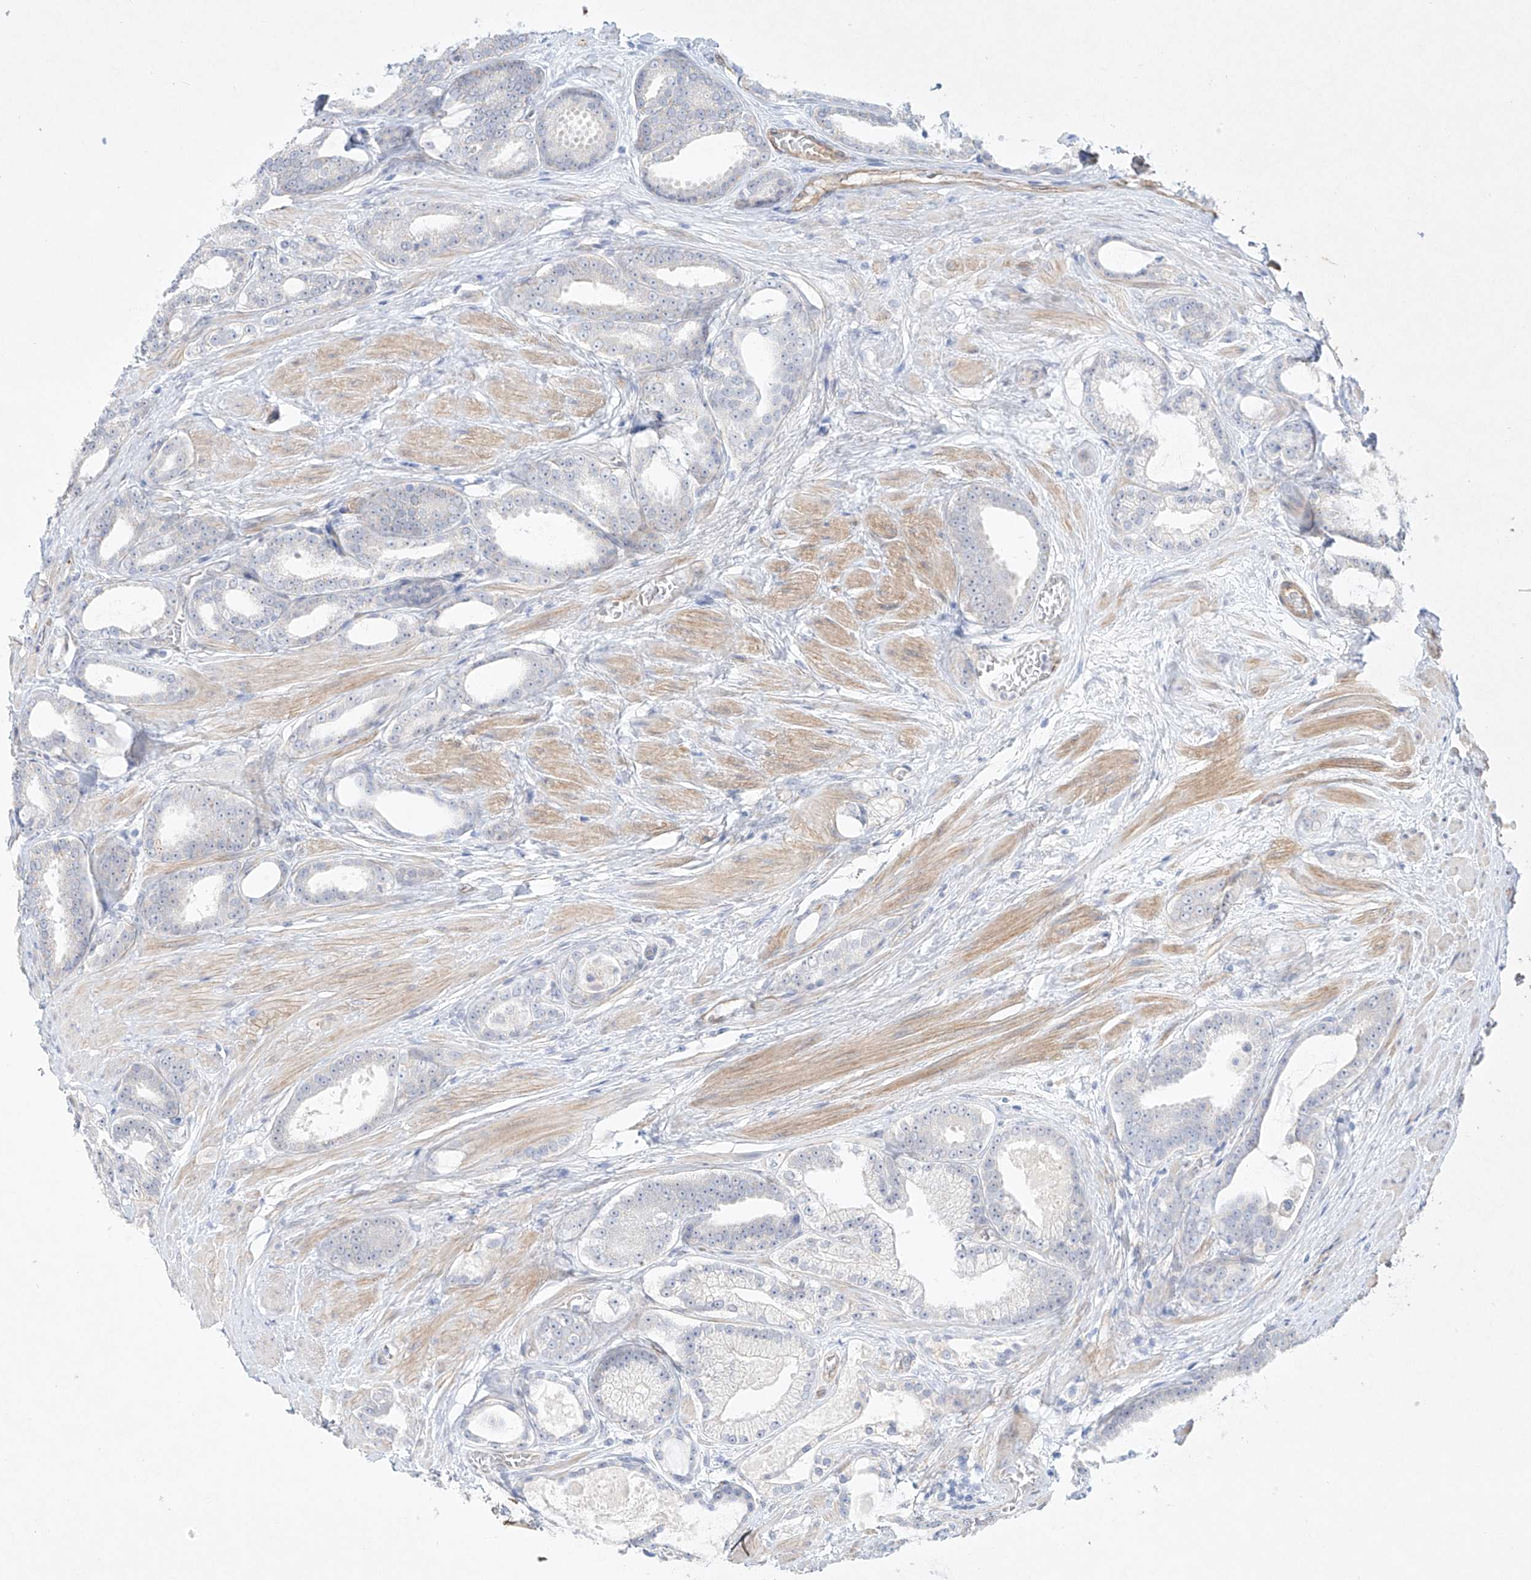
{"staining": {"intensity": "negative", "quantity": "none", "location": "none"}, "tissue": "prostate cancer", "cell_type": "Tumor cells", "image_type": "cancer", "snomed": [{"axis": "morphology", "description": "Adenocarcinoma, High grade"}, {"axis": "topography", "description": "Prostate"}], "caption": "A photomicrograph of human prostate cancer is negative for staining in tumor cells. (Immunohistochemistry (ihc), brightfield microscopy, high magnification).", "gene": "REEP2", "patient": {"sex": "male", "age": 60}}